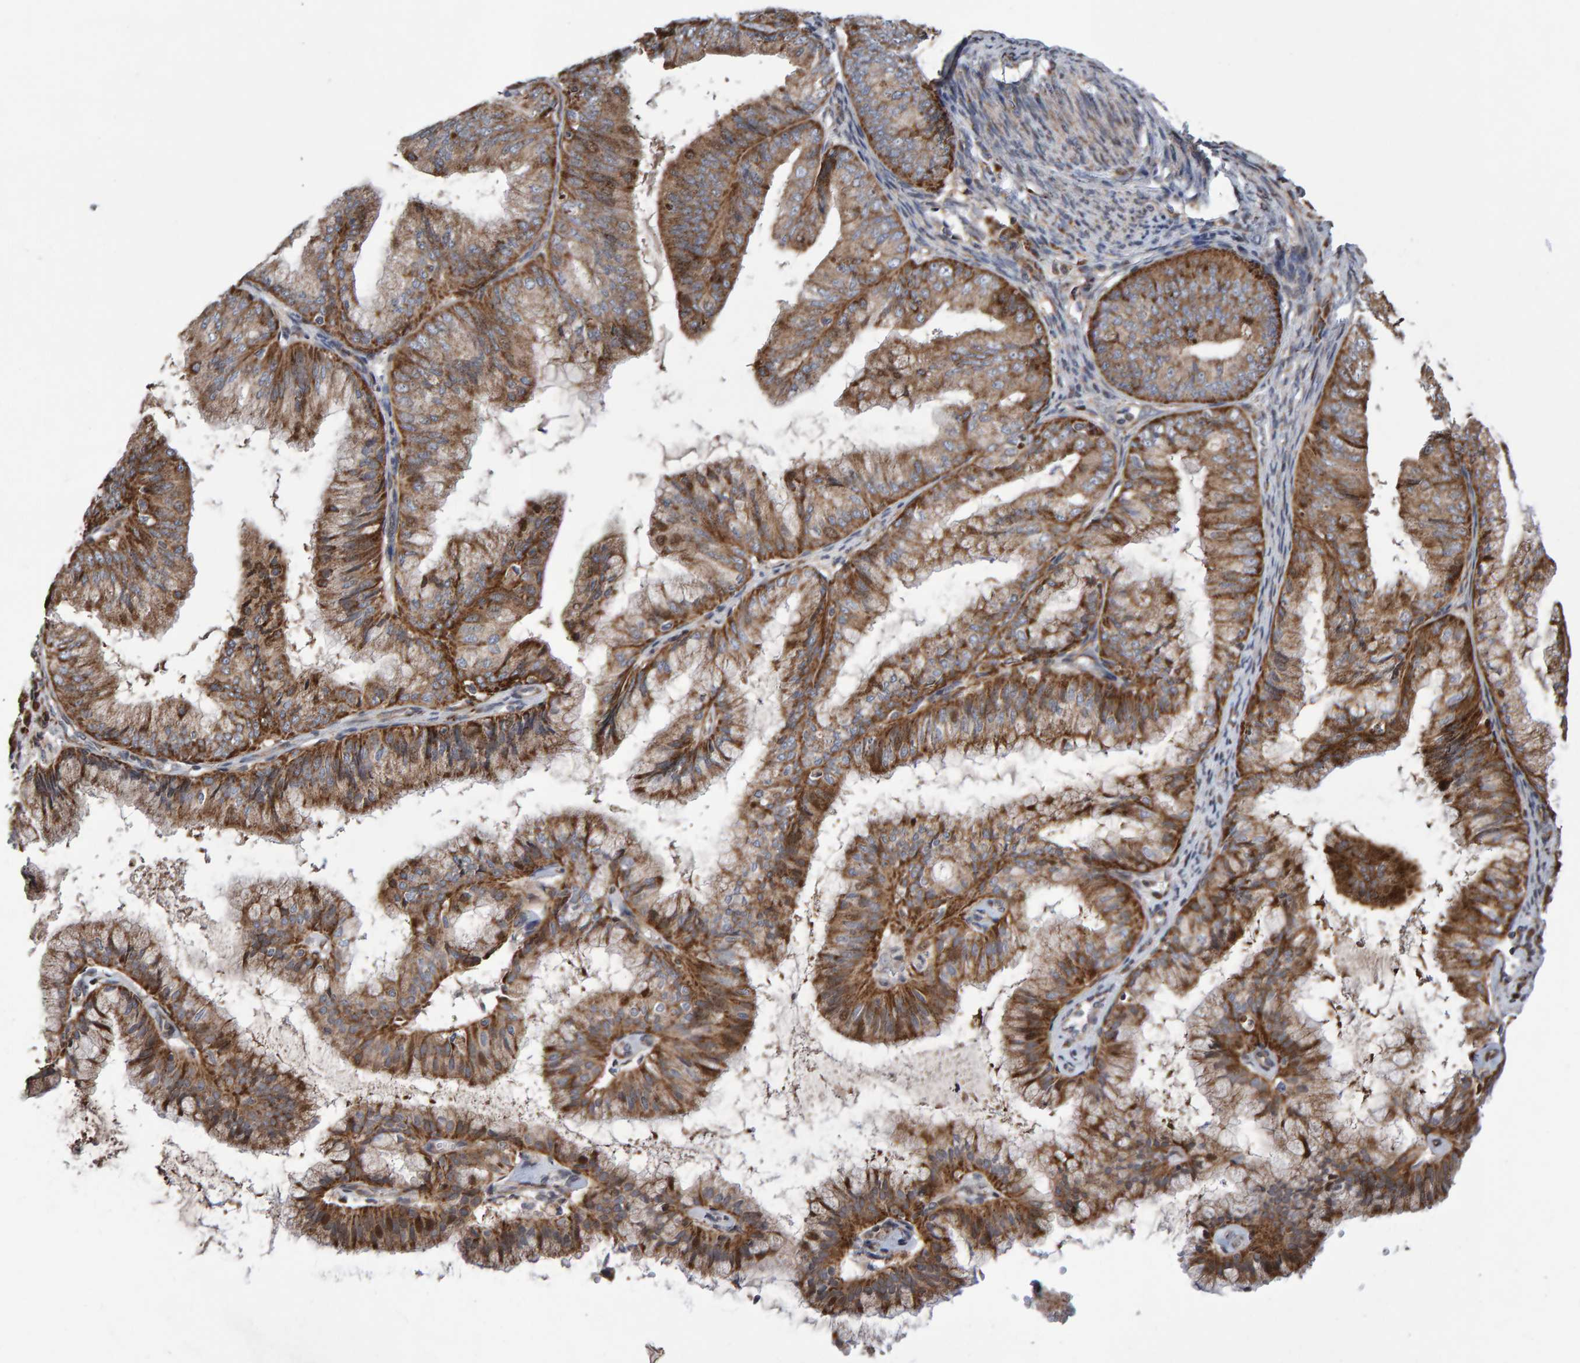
{"staining": {"intensity": "moderate", "quantity": ">75%", "location": "cytoplasmic/membranous"}, "tissue": "endometrial cancer", "cell_type": "Tumor cells", "image_type": "cancer", "snomed": [{"axis": "morphology", "description": "Adenocarcinoma, NOS"}, {"axis": "topography", "description": "Endometrium"}], "caption": "This image reveals immunohistochemistry (IHC) staining of human endometrial cancer (adenocarcinoma), with medium moderate cytoplasmic/membranous expression in about >75% of tumor cells.", "gene": "PECR", "patient": {"sex": "female", "age": 63}}